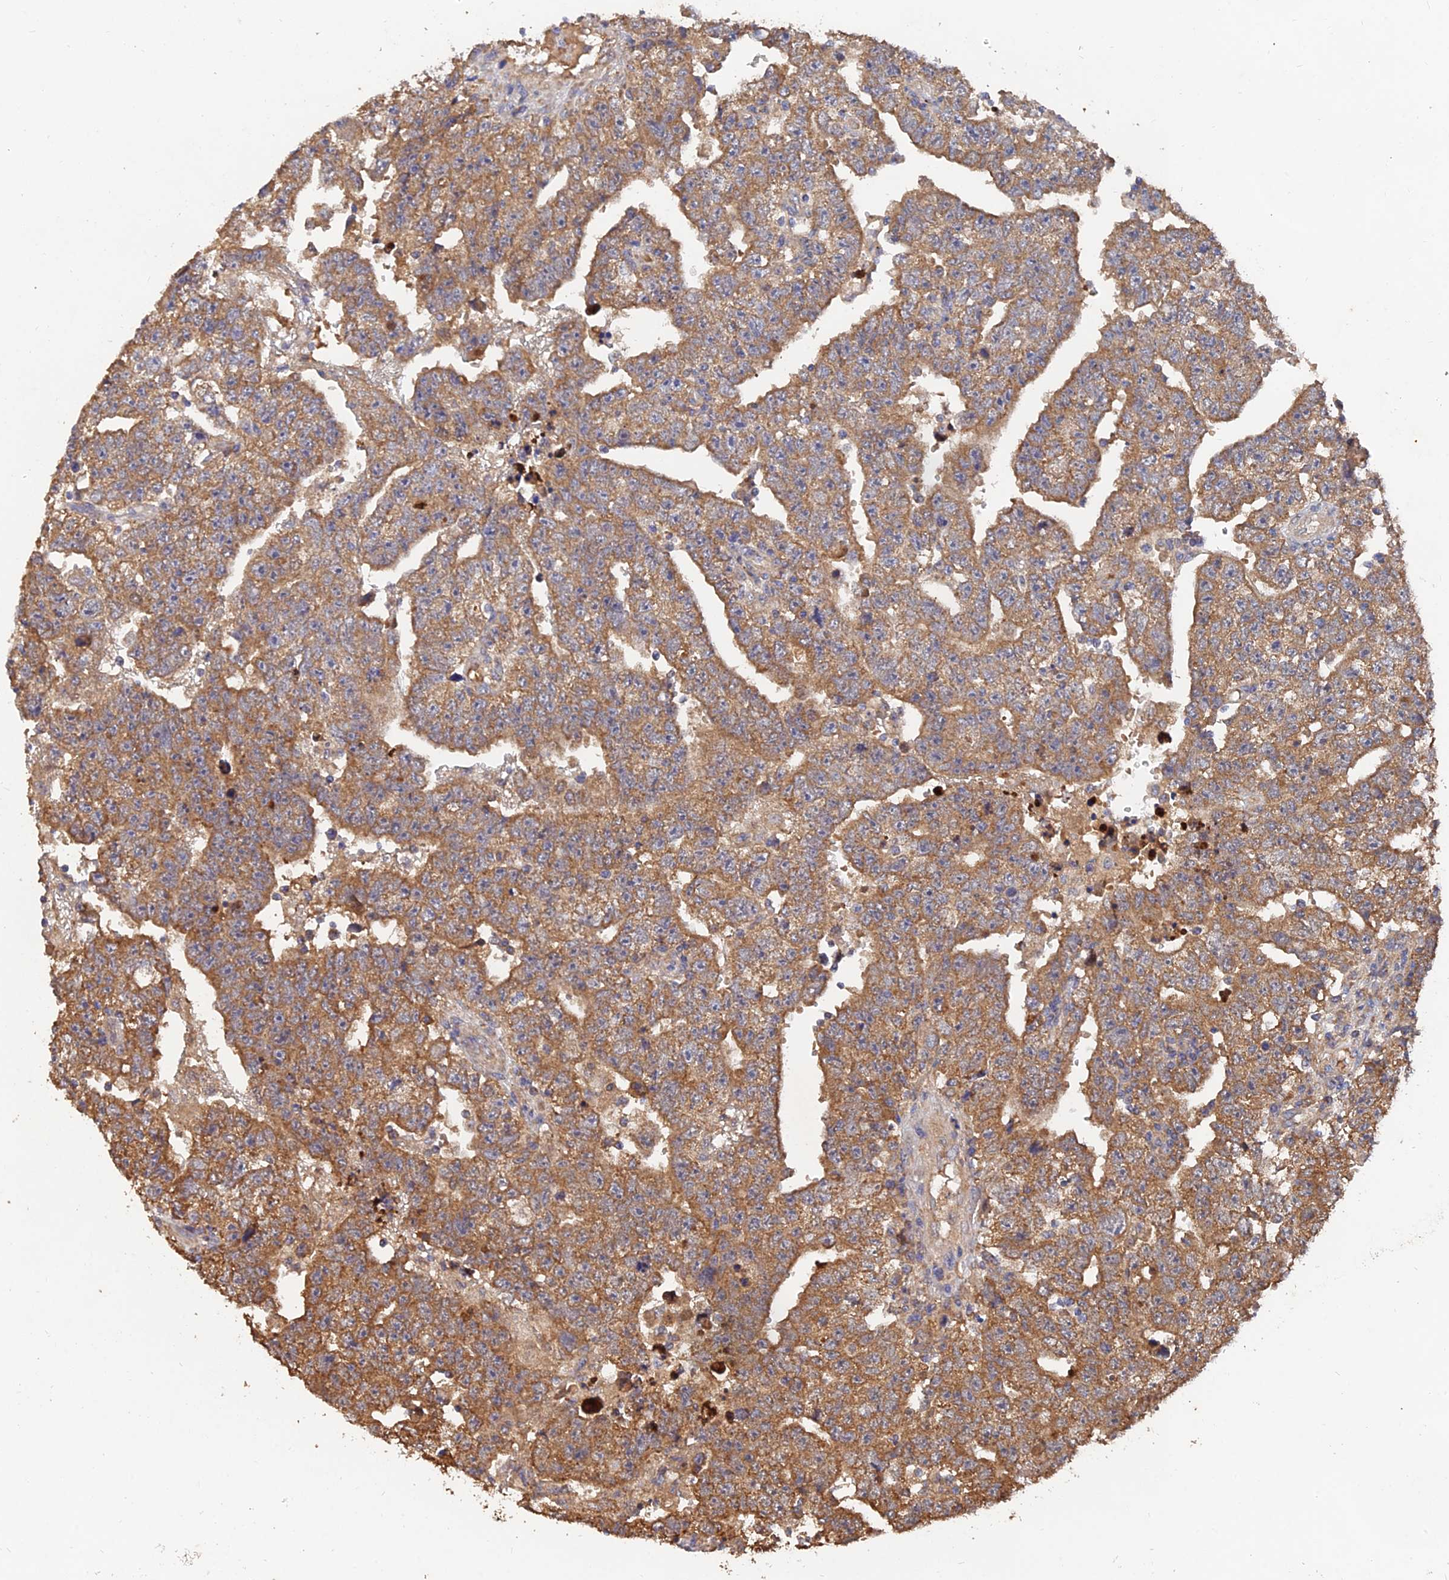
{"staining": {"intensity": "moderate", "quantity": ">75%", "location": "cytoplasmic/membranous"}, "tissue": "testis cancer", "cell_type": "Tumor cells", "image_type": "cancer", "snomed": [{"axis": "morphology", "description": "Carcinoma, Embryonal, NOS"}, {"axis": "topography", "description": "Testis"}], "caption": "About >75% of tumor cells in embryonal carcinoma (testis) reveal moderate cytoplasmic/membranous protein expression as visualized by brown immunohistochemical staining.", "gene": "SLC38A11", "patient": {"sex": "male", "age": 25}}